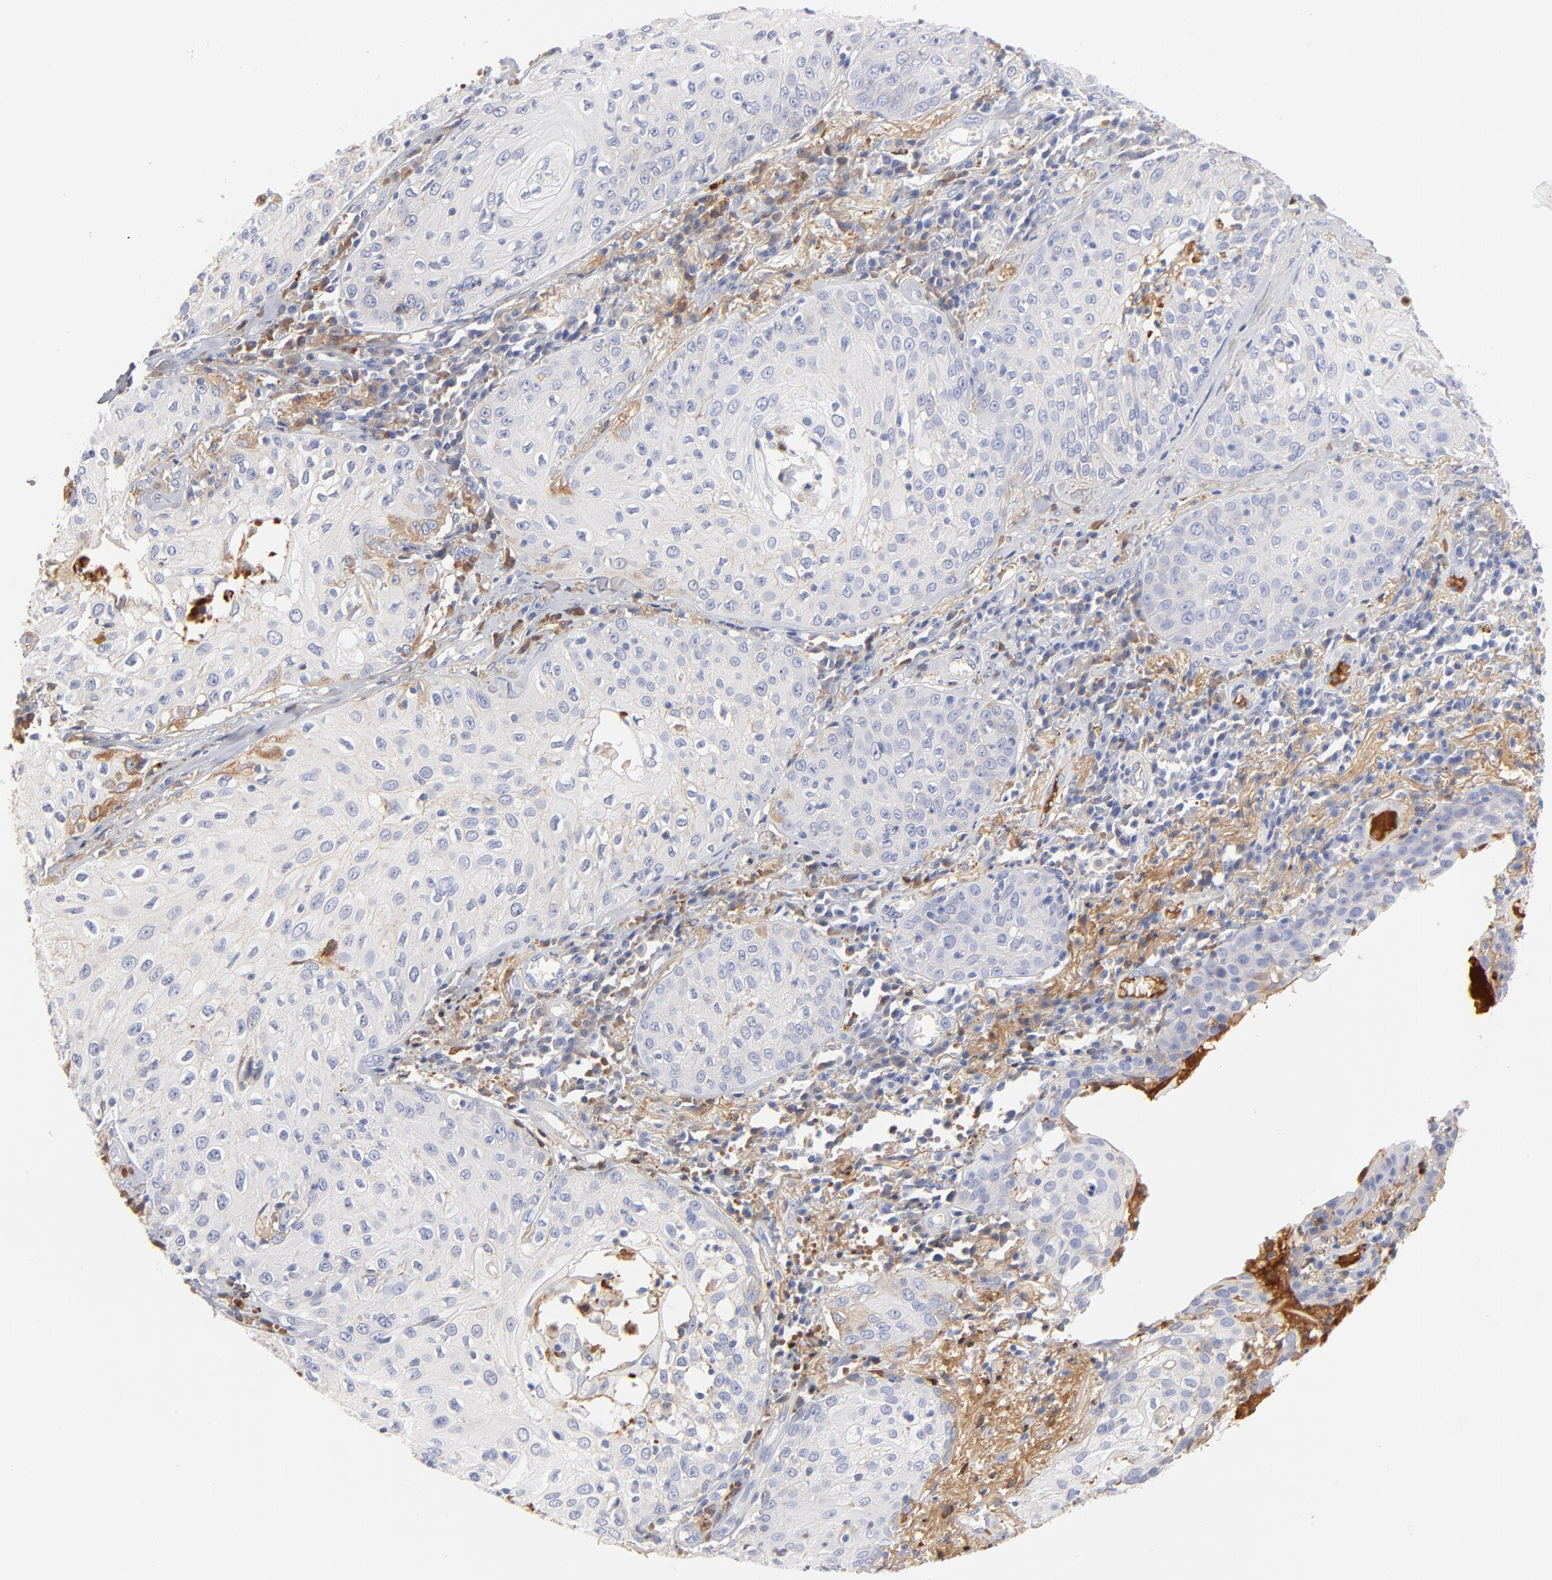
{"staining": {"intensity": "negative", "quantity": "none", "location": "none"}, "tissue": "skin cancer", "cell_type": "Tumor cells", "image_type": "cancer", "snomed": [{"axis": "morphology", "description": "Squamous cell carcinoma, NOS"}, {"axis": "topography", "description": "Skin"}], "caption": "Micrograph shows no protein staining in tumor cells of skin cancer tissue. (Stains: DAB immunohistochemistry (IHC) with hematoxylin counter stain, Microscopy: brightfield microscopy at high magnification).", "gene": "C3", "patient": {"sex": "male", "age": 65}}